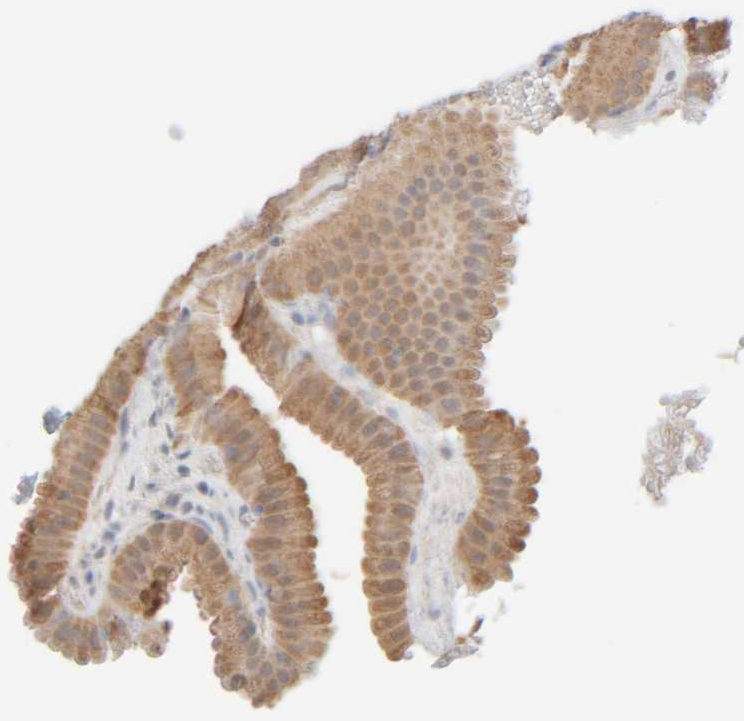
{"staining": {"intensity": "moderate", "quantity": ">75%", "location": "cytoplasmic/membranous"}, "tissue": "gallbladder", "cell_type": "Glandular cells", "image_type": "normal", "snomed": [{"axis": "morphology", "description": "Normal tissue, NOS"}, {"axis": "topography", "description": "Gallbladder"}], "caption": "Protein expression analysis of benign human gallbladder reveals moderate cytoplasmic/membranous expression in approximately >75% of glandular cells. (brown staining indicates protein expression, while blue staining denotes nuclei).", "gene": "RIDA", "patient": {"sex": "female", "age": 30}}